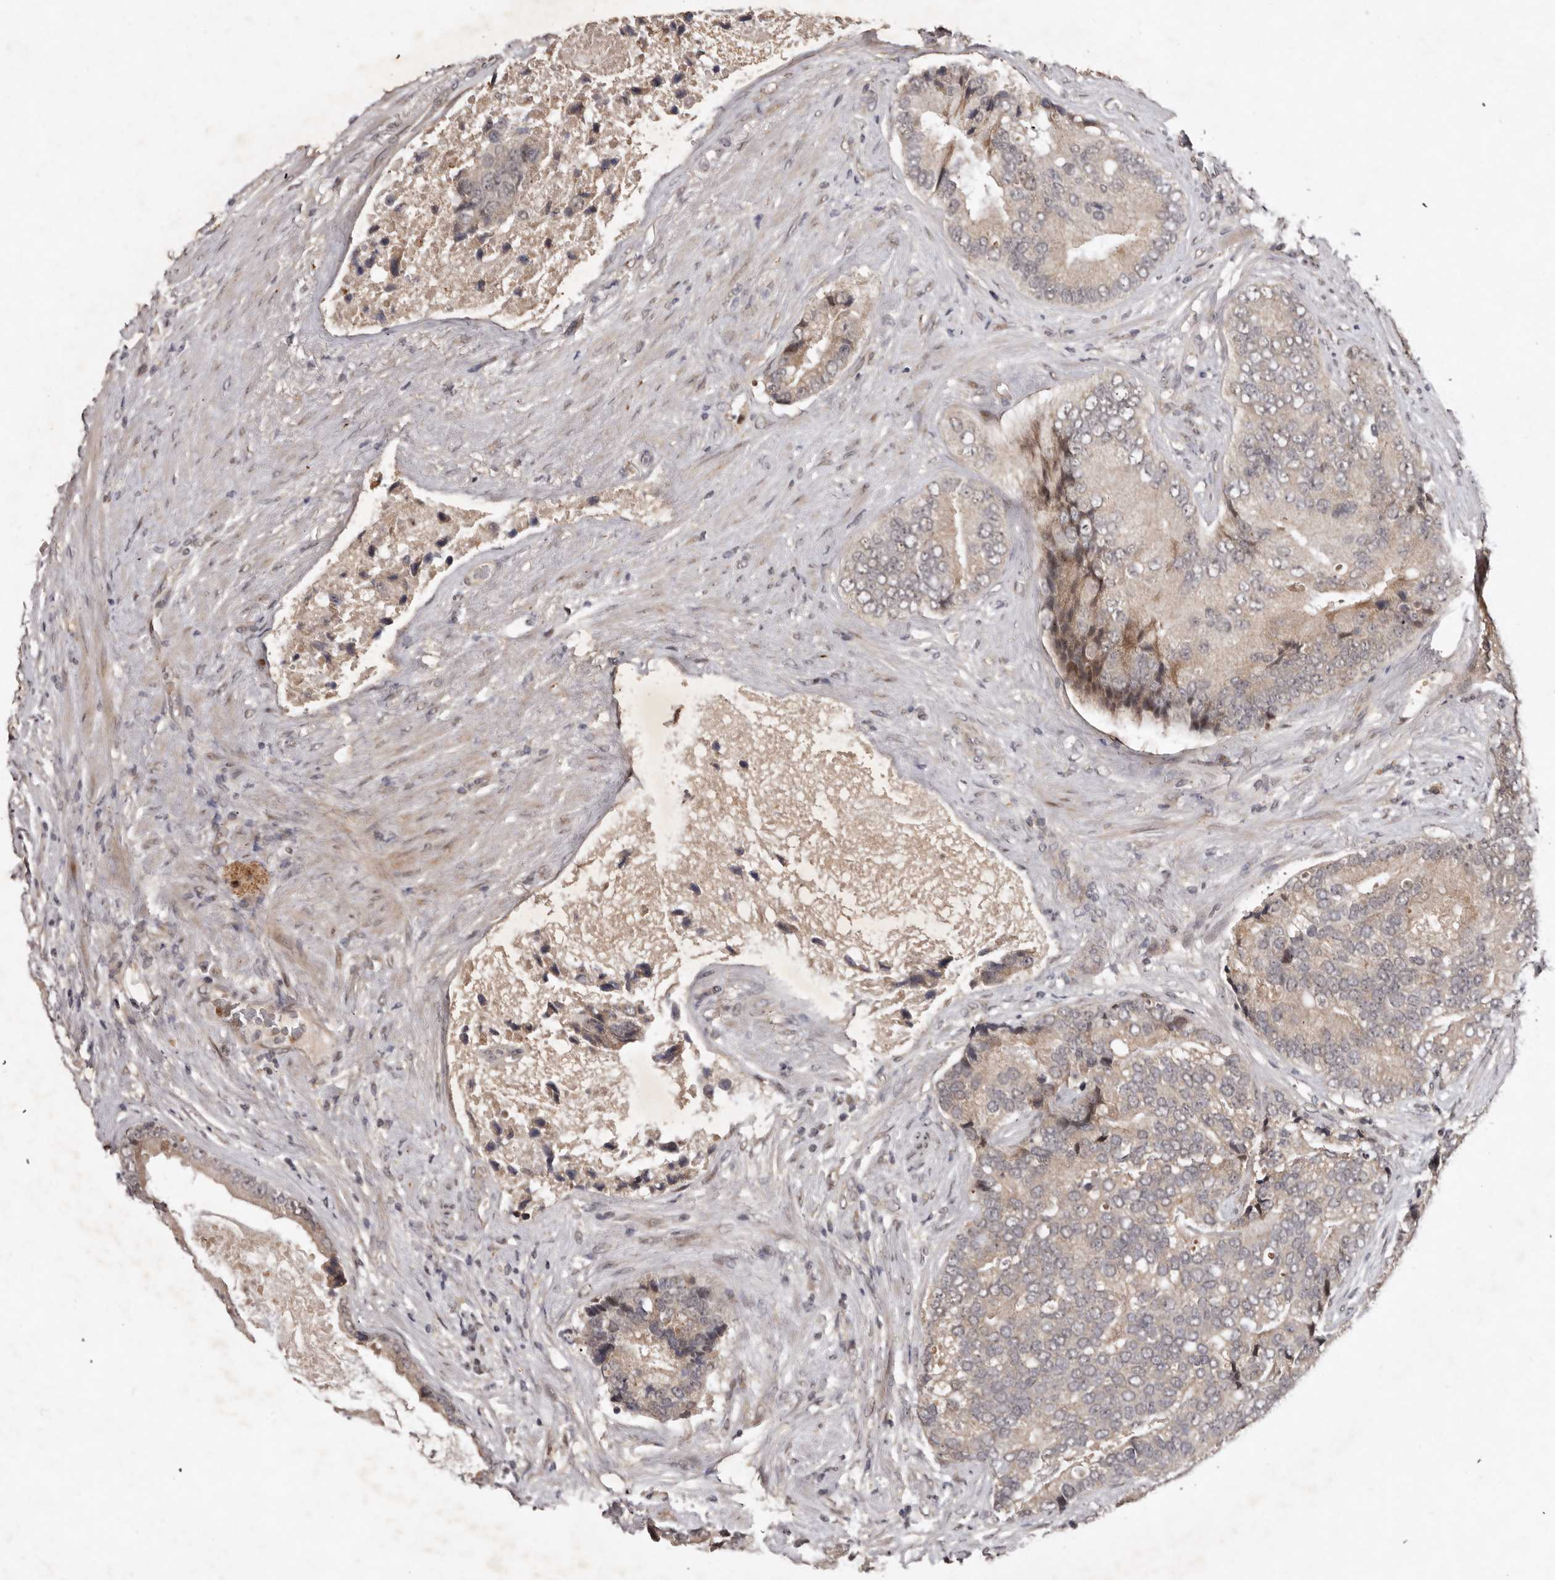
{"staining": {"intensity": "weak", "quantity": ">75%", "location": "cytoplasmic/membranous"}, "tissue": "prostate cancer", "cell_type": "Tumor cells", "image_type": "cancer", "snomed": [{"axis": "morphology", "description": "Adenocarcinoma, High grade"}, {"axis": "topography", "description": "Prostate"}], "caption": "High-grade adenocarcinoma (prostate) tissue demonstrates weak cytoplasmic/membranous positivity in about >75% of tumor cells, visualized by immunohistochemistry. (IHC, brightfield microscopy, high magnification).", "gene": "ABL1", "patient": {"sex": "male", "age": 70}}